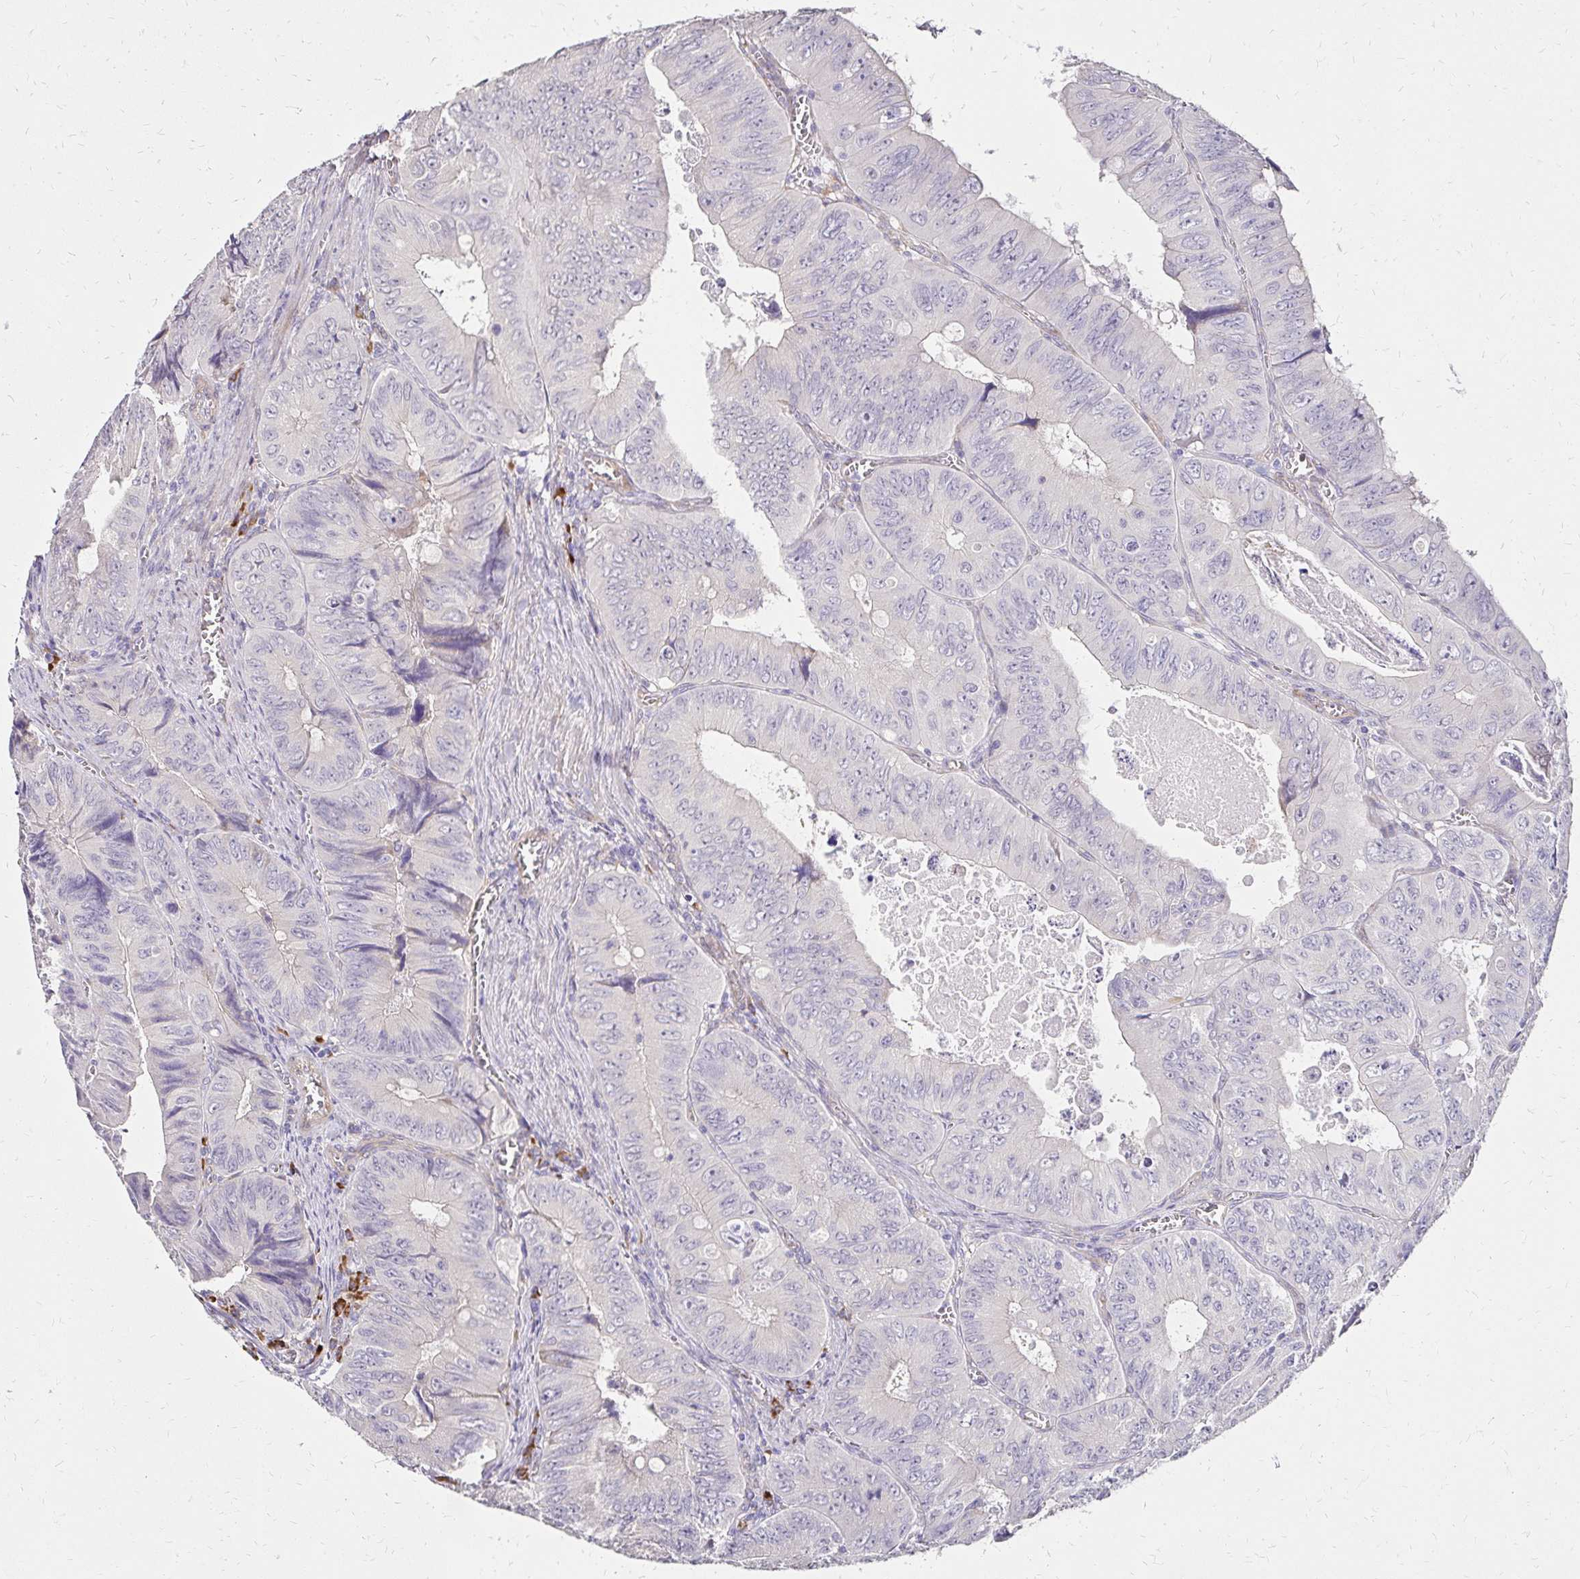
{"staining": {"intensity": "negative", "quantity": "none", "location": "none"}, "tissue": "colorectal cancer", "cell_type": "Tumor cells", "image_type": "cancer", "snomed": [{"axis": "morphology", "description": "Adenocarcinoma, NOS"}, {"axis": "topography", "description": "Colon"}], "caption": "Immunohistochemistry (IHC) image of neoplastic tissue: human colorectal cancer (adenocarcinoma) stained with DAB (3,3'-diaminobenzidine) reveals no significant protein positivity in tumor cells.", "gene": "PRIMA1", "patient": {"sex": "female", "age": 84}}